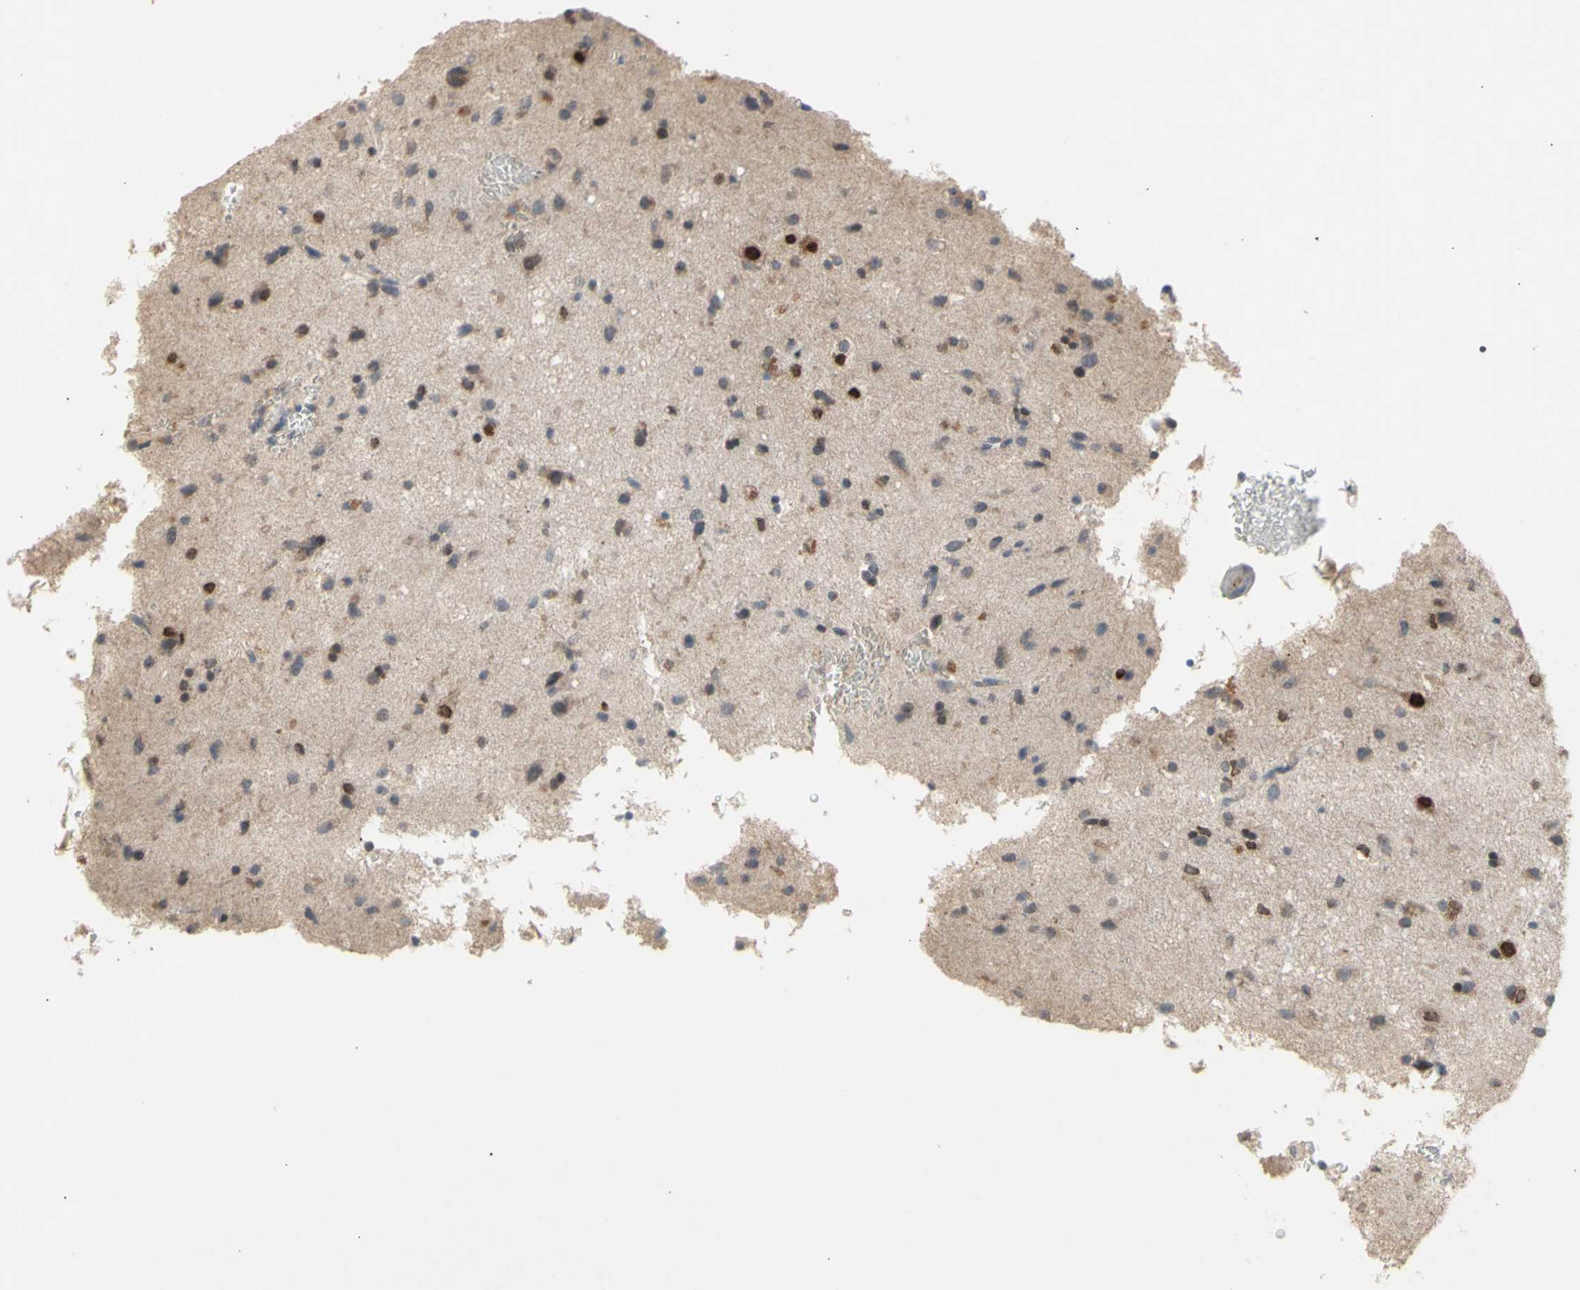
{"staining": {"intensity": "negative", "quantity": "none", "location": "none"}, "tissue": "glioma", "cell_type": "Tumor cells", "image_type": "cancer", "snomed": [{"axis": "morphology", "description": "Glioma, malignant, Low grade"}, {"axis": "topography", "description": "Brain"}], "caption": "This is an immunohistochemistry image of human malignant glioma (low-grade). There is no staining in tumor cells.", "gene": "NLRP1", "patient": {"sex": "male", "age": 77}}